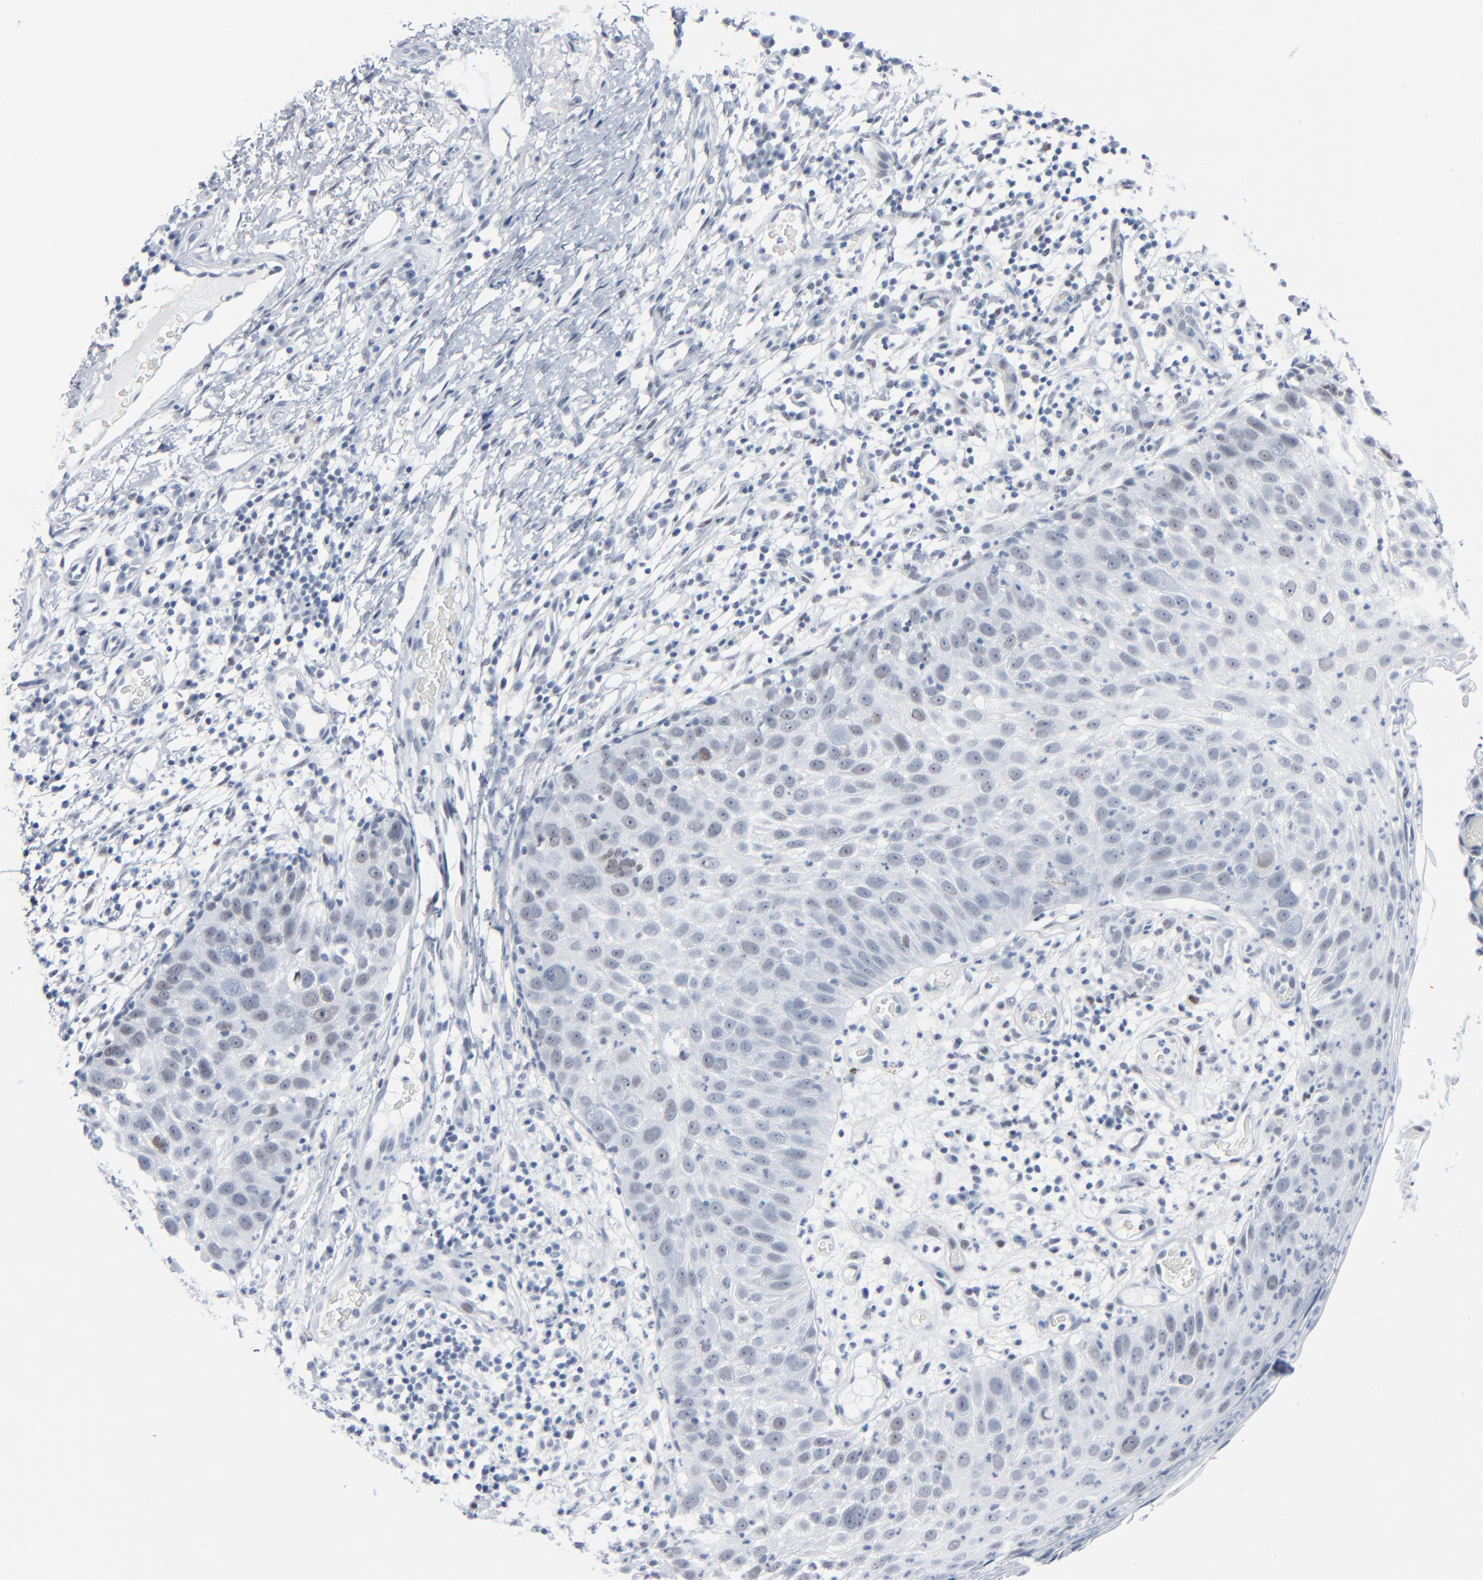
{"staining": {"intensity": "negative", "quantity": "none", "location": "none"}, "tissue": "skin cancer", "cell_type": "Tumor cells", "image_type": "cancer", "snomed": [{"axis": "morphology", "description": "Squamous cell carcinoma, NOS"}, {"axis": "topography", "description": "Skin"}], "caption": "A high-resolution micrograph shows IHC staining of skin squamous cell carcinoma, which reveals no significant staining in tumor cells.", "gene": "SIRT1", "patient": {"sex": "male", "age": 87}}